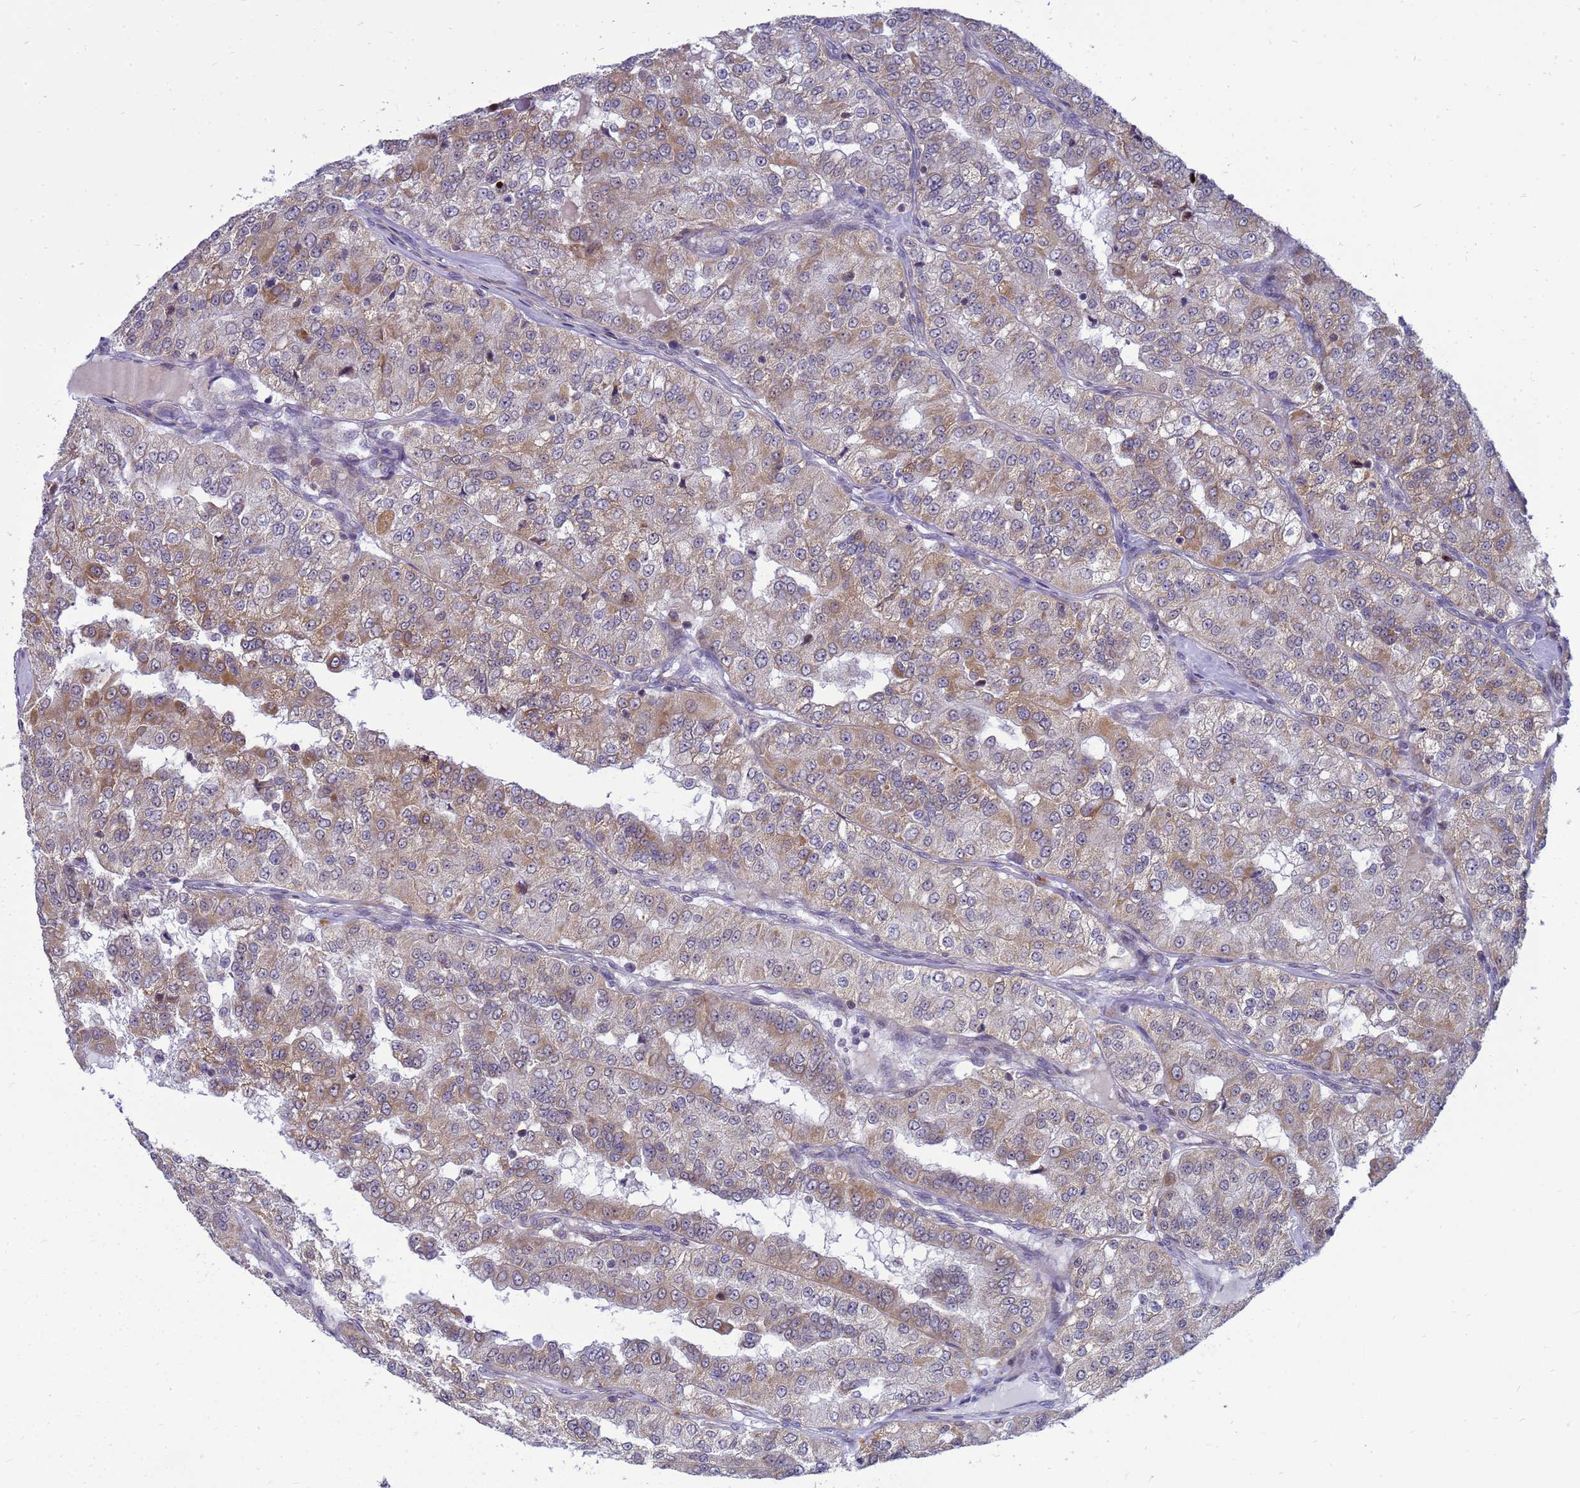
{"staining": {"intensity": "moderate", "quantity": "25%-75%", "location": "cytoplasmic/membranous"}, "tissue": "renal cancer", "cell_type": "Tumor cells", "image_type": "cancer", "snomed": [{"axis": "morphology", "description": "Adenocarcinoma, NOS"}, {"axis": "topography", "description": "Kidney"}], "caption": "Protein staining of renal cancer tissue displays moderate cytoplasmic/membranous expression in approximately 25%-75% of tumor cells.", "gene": "C12orf43", "patient": {"sex": "female", "age": 63}}